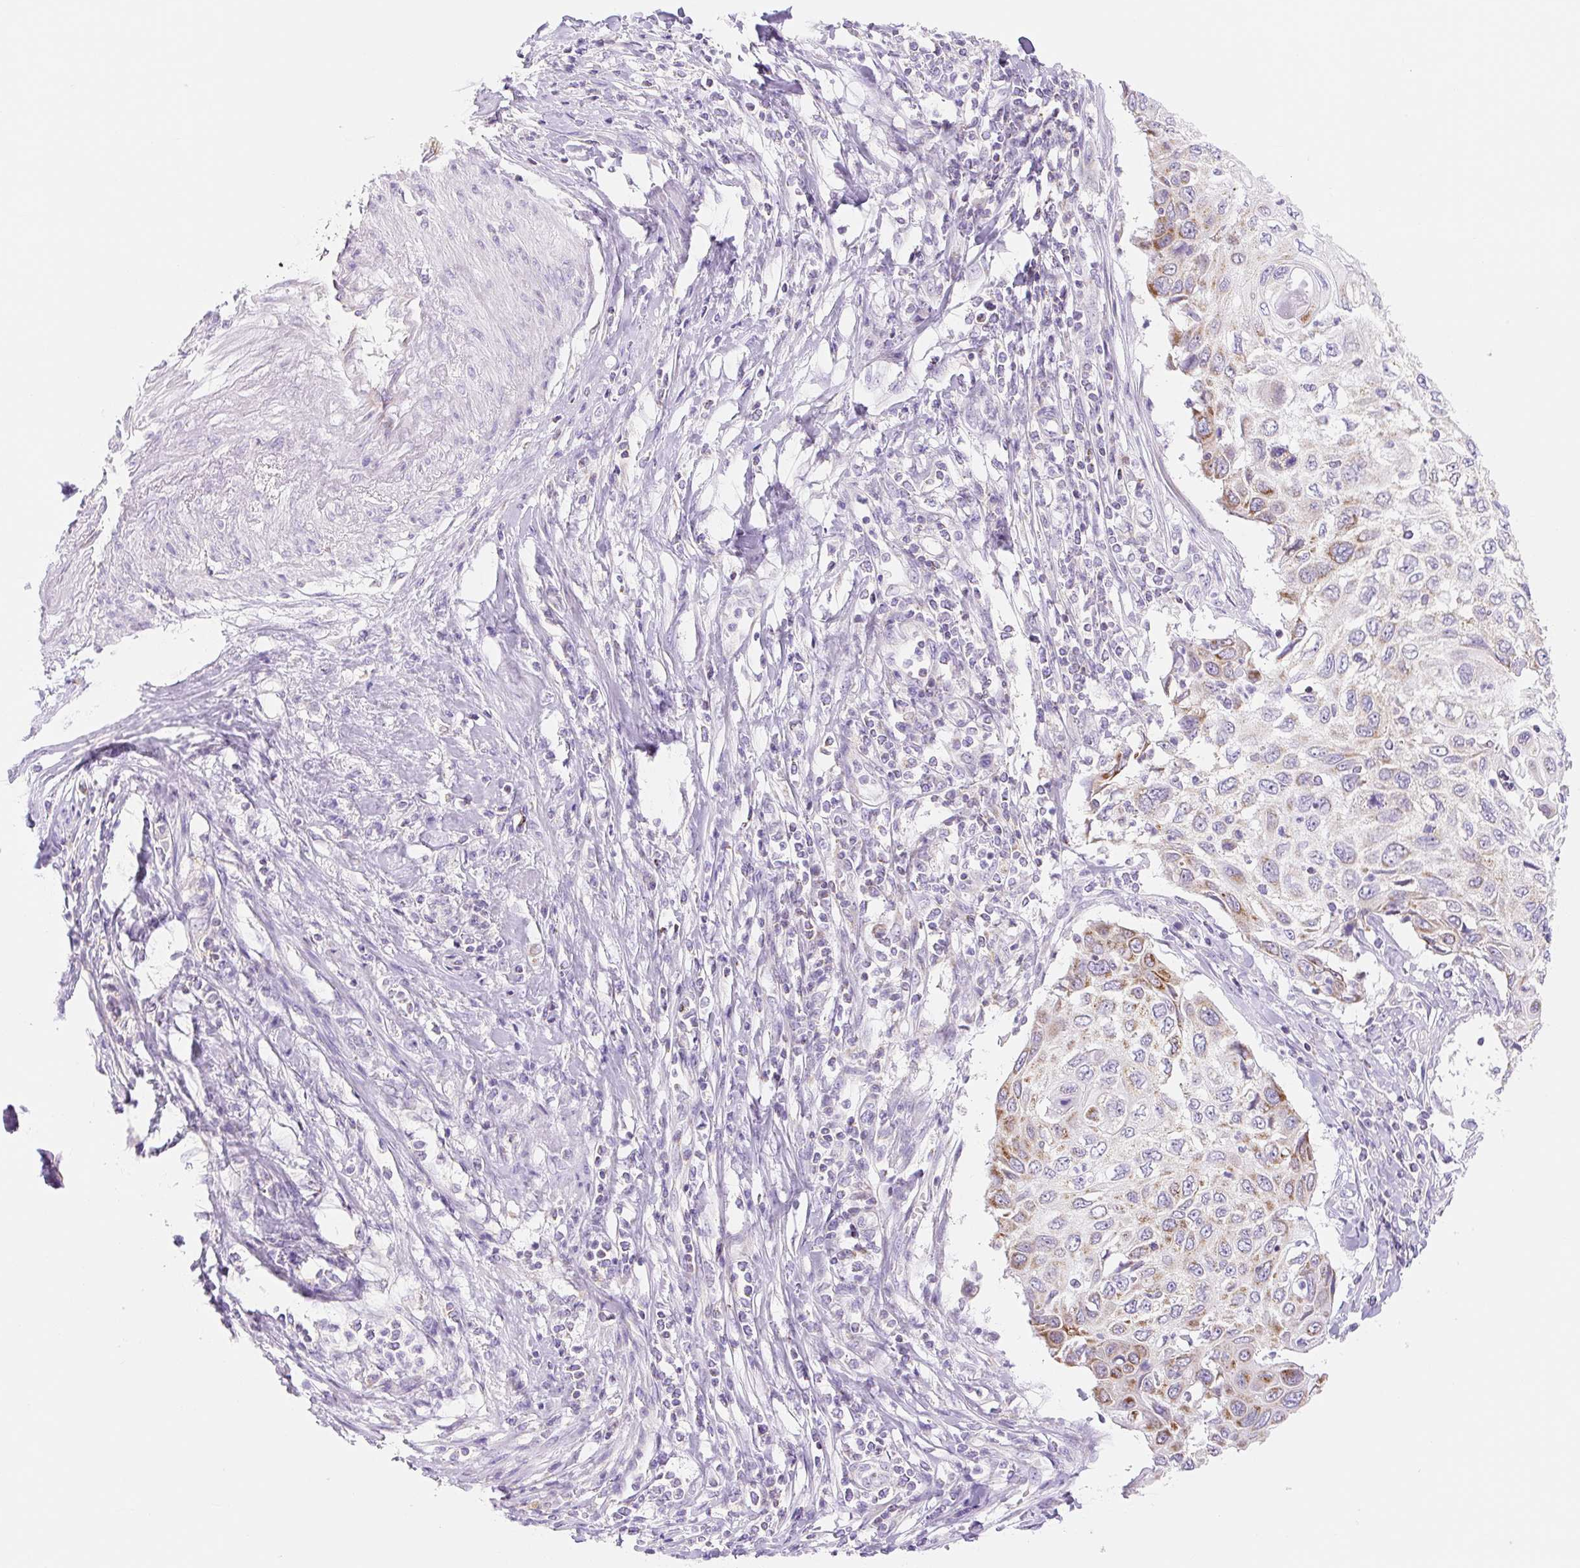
{"staining": {"intensity": "moderate", "quantity": "<25%", "location": "cytoplasmic/membranous"}, "tissue": "cervical cancer", "cell_type": "Tumor cells", "image_type": "cancer", "snomed": [{"axis": "morphology", "description": "Squamous cell carcinoma, NOS"}, {"axis": "topography", "description": "Cervix"}], "caption": "Tumor cells display moderate cytoplasmic/membranous staining in about <25% of cells in cervical cancer (squamous cell carcinoma). (Brightfield microscopy of DAB IHC at high magnification).", "gene": "FOCAD", "patient": {"sex": "female", "age": 70}}